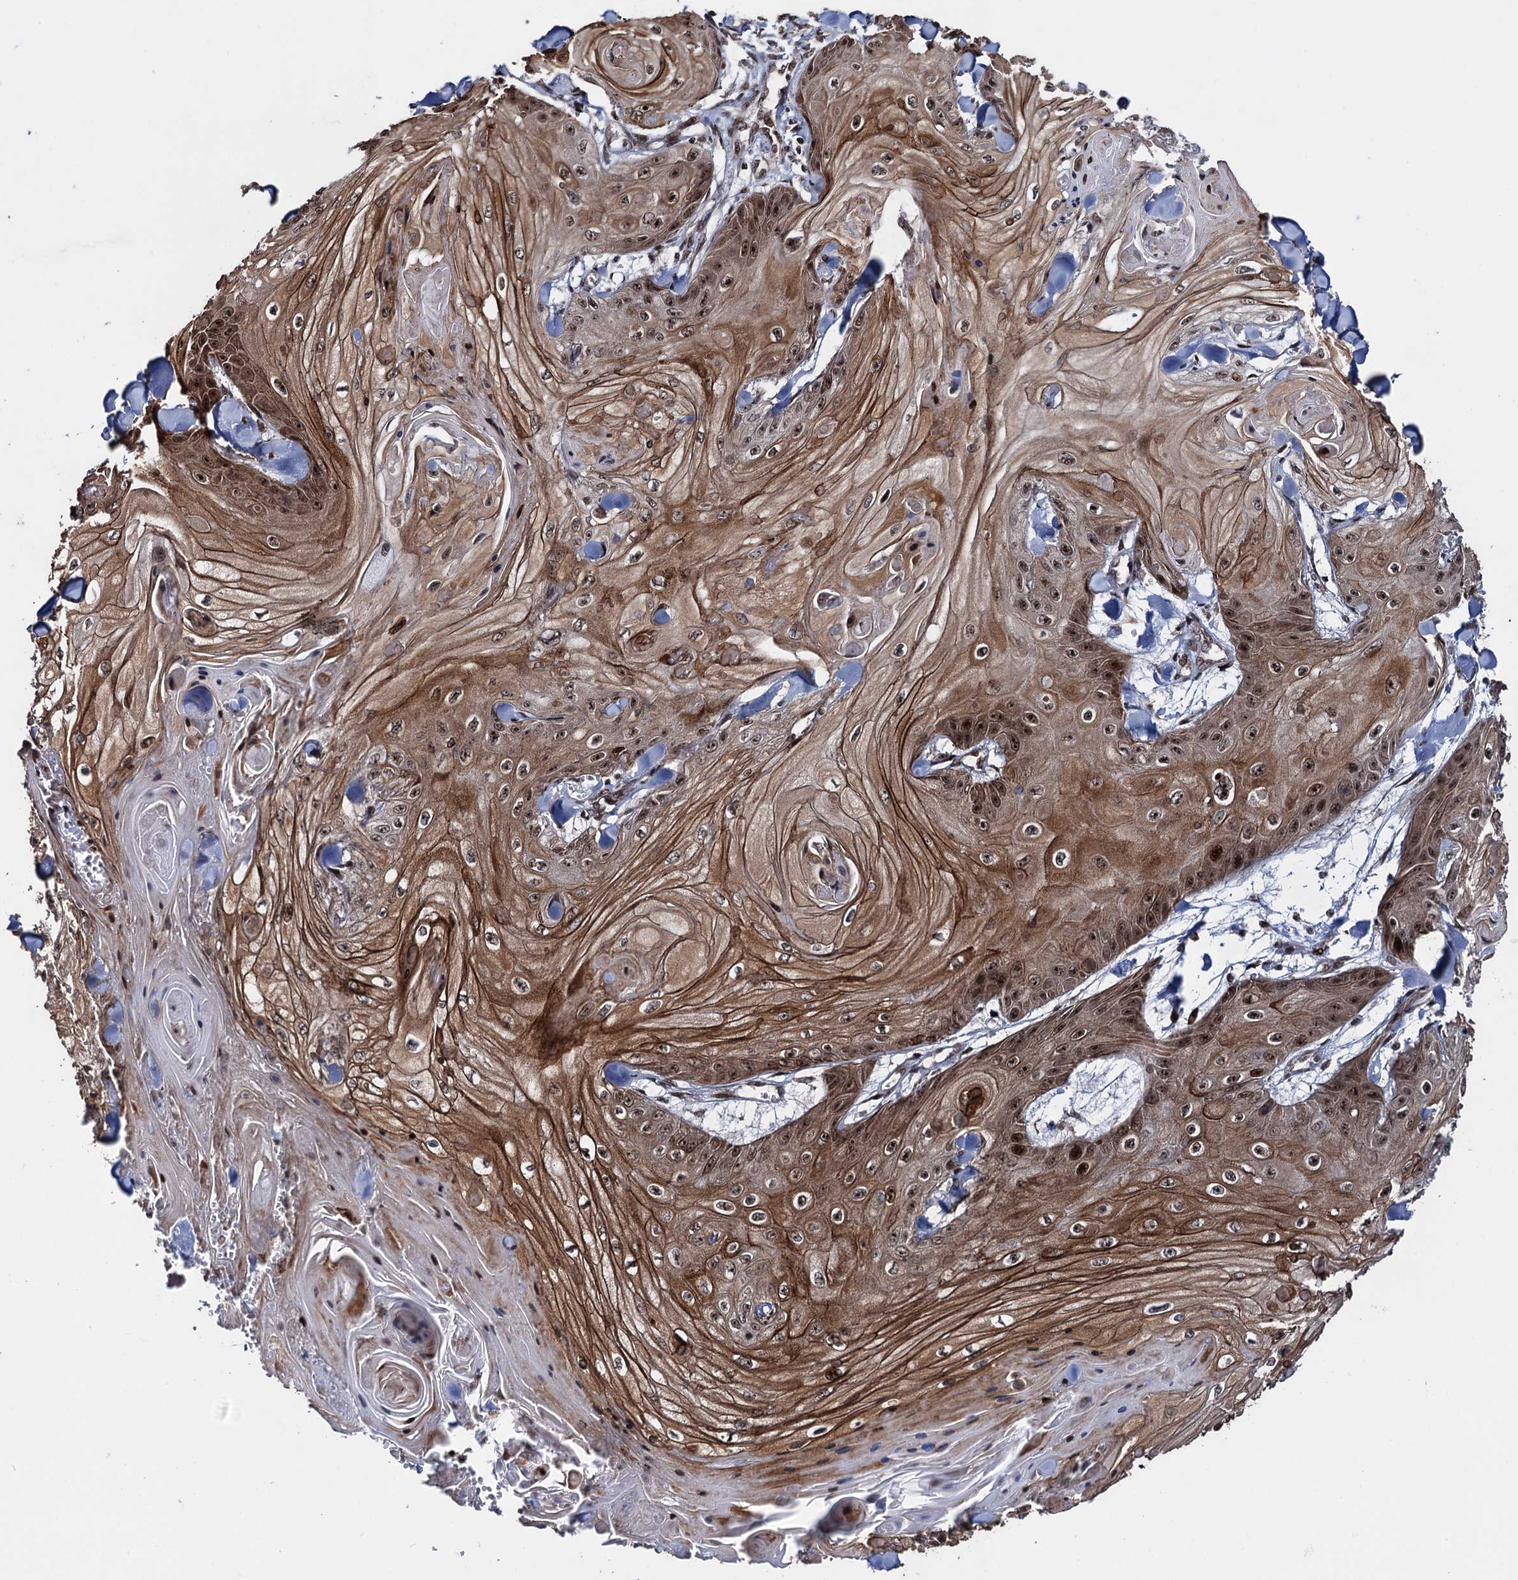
{"staining": {"intensity": "moderate", "quantity": ">75%", "location": "cytoplasmic/membranous,nuclear"}, "tissue": "skin cancer", "cell_type": "Tumor cells", "image_type": "cancer", "snomed": [{"axis": "morphology", "description": "Squamous cell carcinoma, NOS"}, {"axis": "topography", "description": "Skin"}], "caption": "A medium amount of moderate cytoplasmic/membranous and nuclear positivity is seen in approximately >75% of tumor cells in squamous cell carcinoma (skin) tissue. The protein of interest is shown in brown color, while the nuclei are stained blue.", "gene": "ZNF169", "patient": {"sex": "male", "age": 74}}